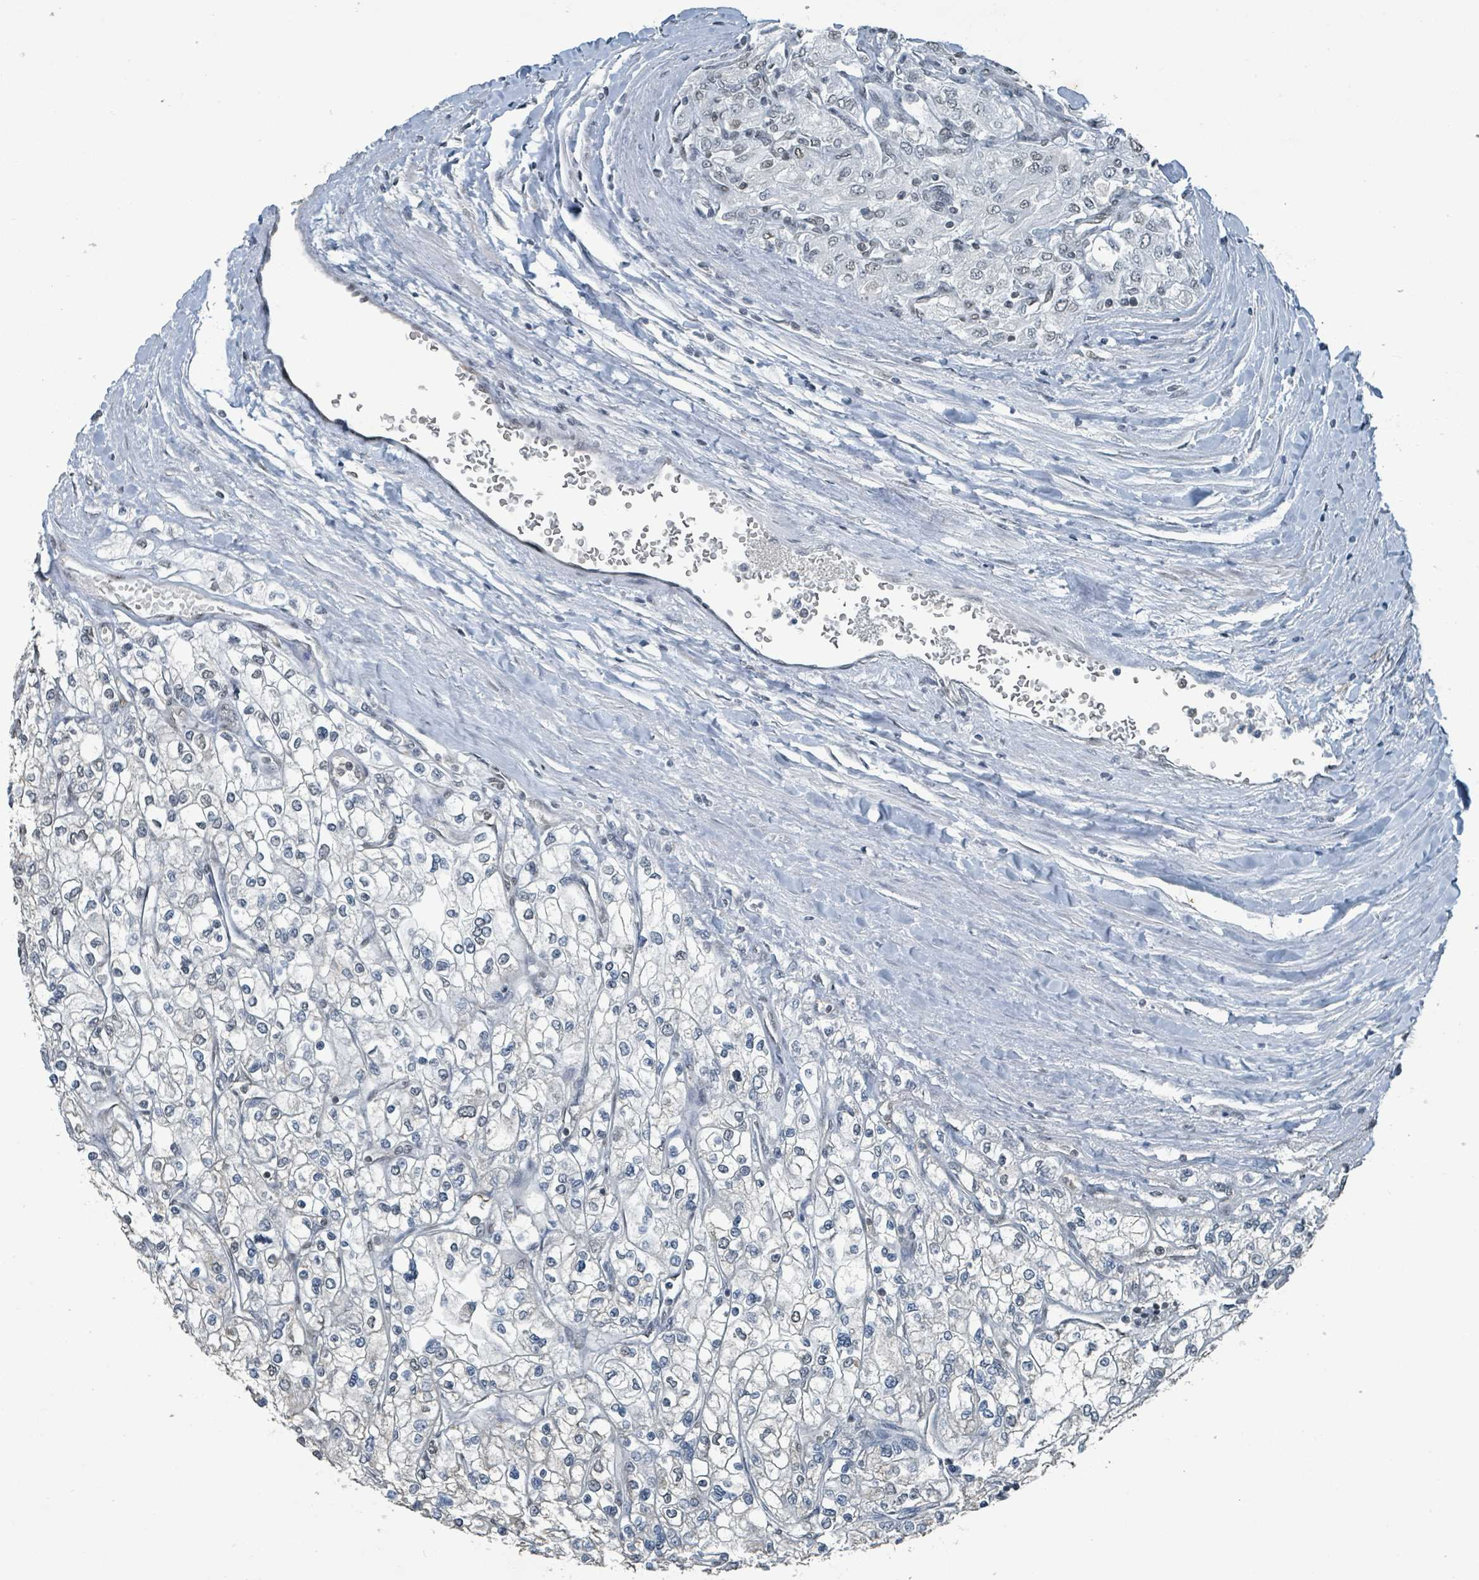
{"staining": {"intensity": "weak", "quantity": "<25%", "location": "nuclear"}, "tissue": "renal cancer", "cell_type": "Tumor cells", "image_type": "cancer", "snomed": [{"axis": "morphology", "description": "Adenocarcinoma, NOS"}, {"axis": "topography", "description": "Kidney"}], "caption": "Image shows no significant protein positivity in tumor cells of renal cancer.", "gene": "PHIP", "patient": {"sex": "male", "age": 80}}